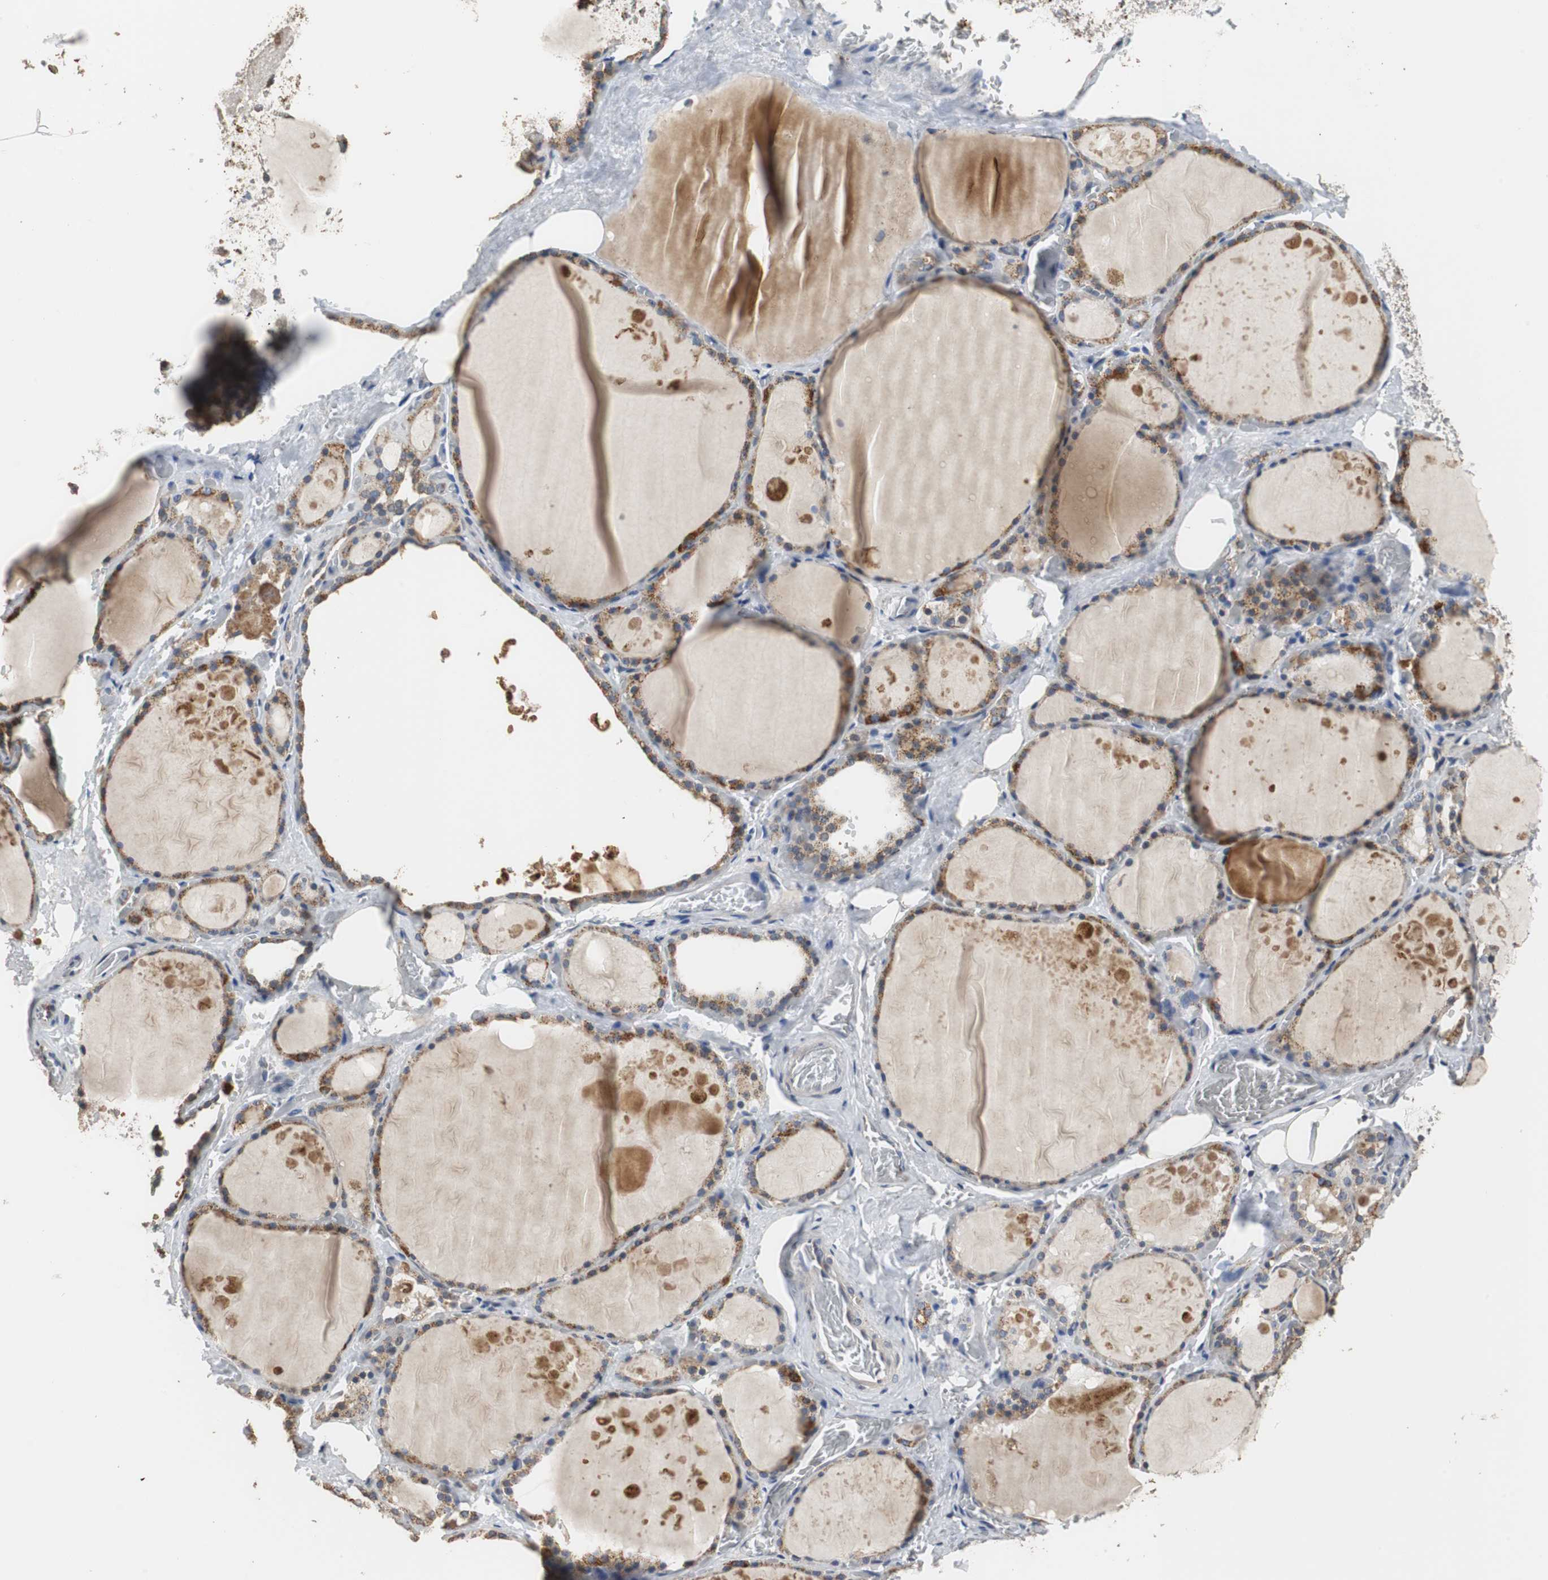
{"staining": {"intensity": "moderate", "quantity": "25%-75%", "location": "cytoplasmic/membranous"}, "tissue": "thyroid gland", "cell_type": "Glandular cells", "image_type": "normal", "snomed": [{"axis": "morphology", "description": "Normal tissue, NOS"}, {"axis": "topography", "description": "Thyroid gland"}], "caption": "This image reveals immunohistochemistry staining of benign thyroid gland, with medium moderate cytoplasmic/membranous staining in approximately 25%-75% of glandular cells.", "gene": "HMGCL", "patient": {"sex": "male", "age": 61}}